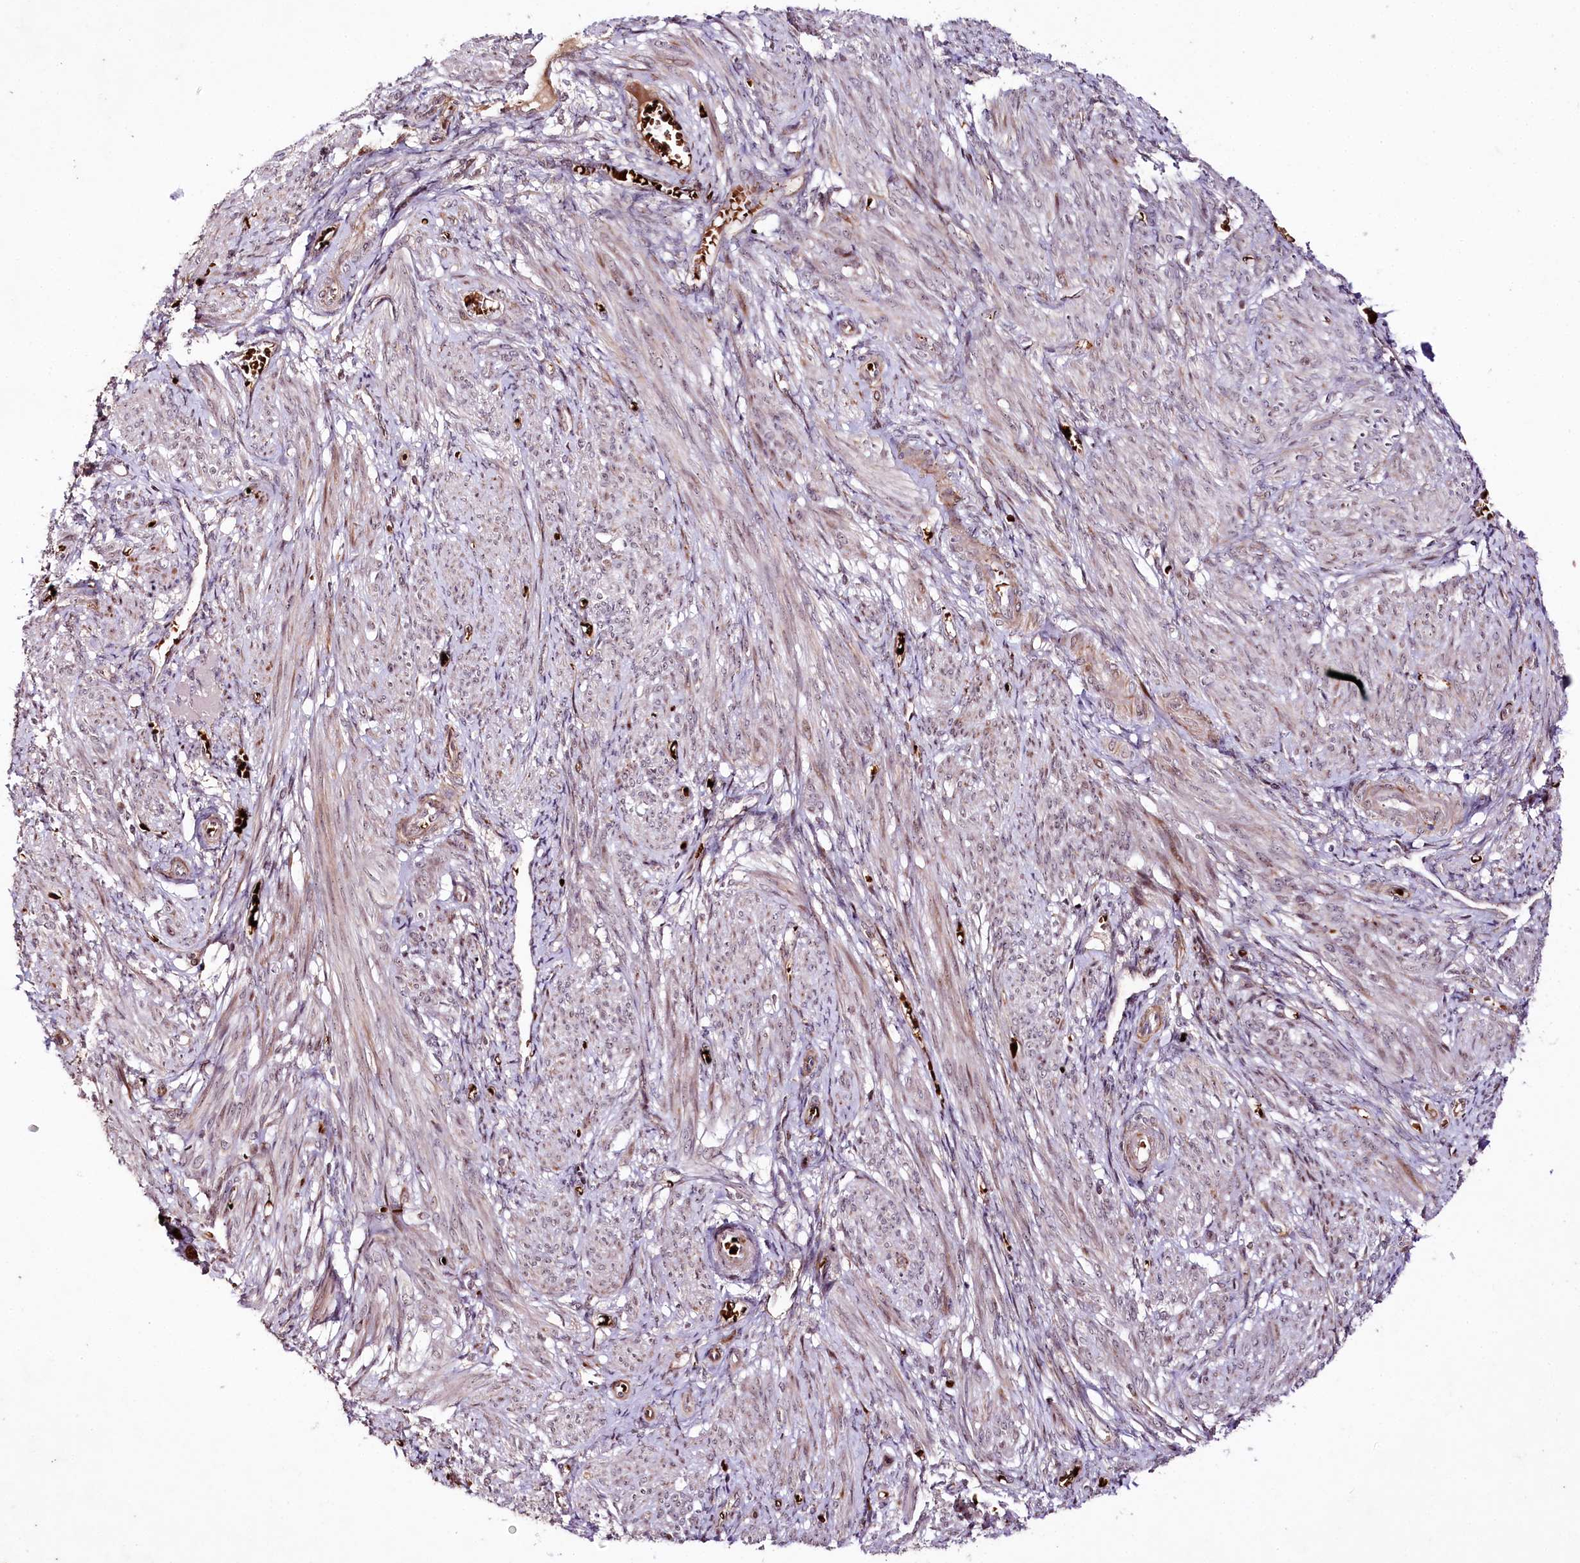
{"staining": {"intensity": "strong", "quantity": "25%-75%", "location": "cytoplasmic/membranous"}, "tissue": "smooth muscle", "cell_type": "Smooth muscle cells", "image_type": "normal", "snomed": [{"axis": "morphology", "description": "Normal tissue, NOS"}, {"axis": "topography", "description": "Smooth muscle"}], "caption": "IHC image of unremarkable smooth muscle stained for a protein (brown), which reveals high levels of strong cytoplasmic/membranous positivity in approximately 25%-75% of smooth muscle cells.", "gene": "DMP1", "patient": {"sex": "female", "age": 39}}